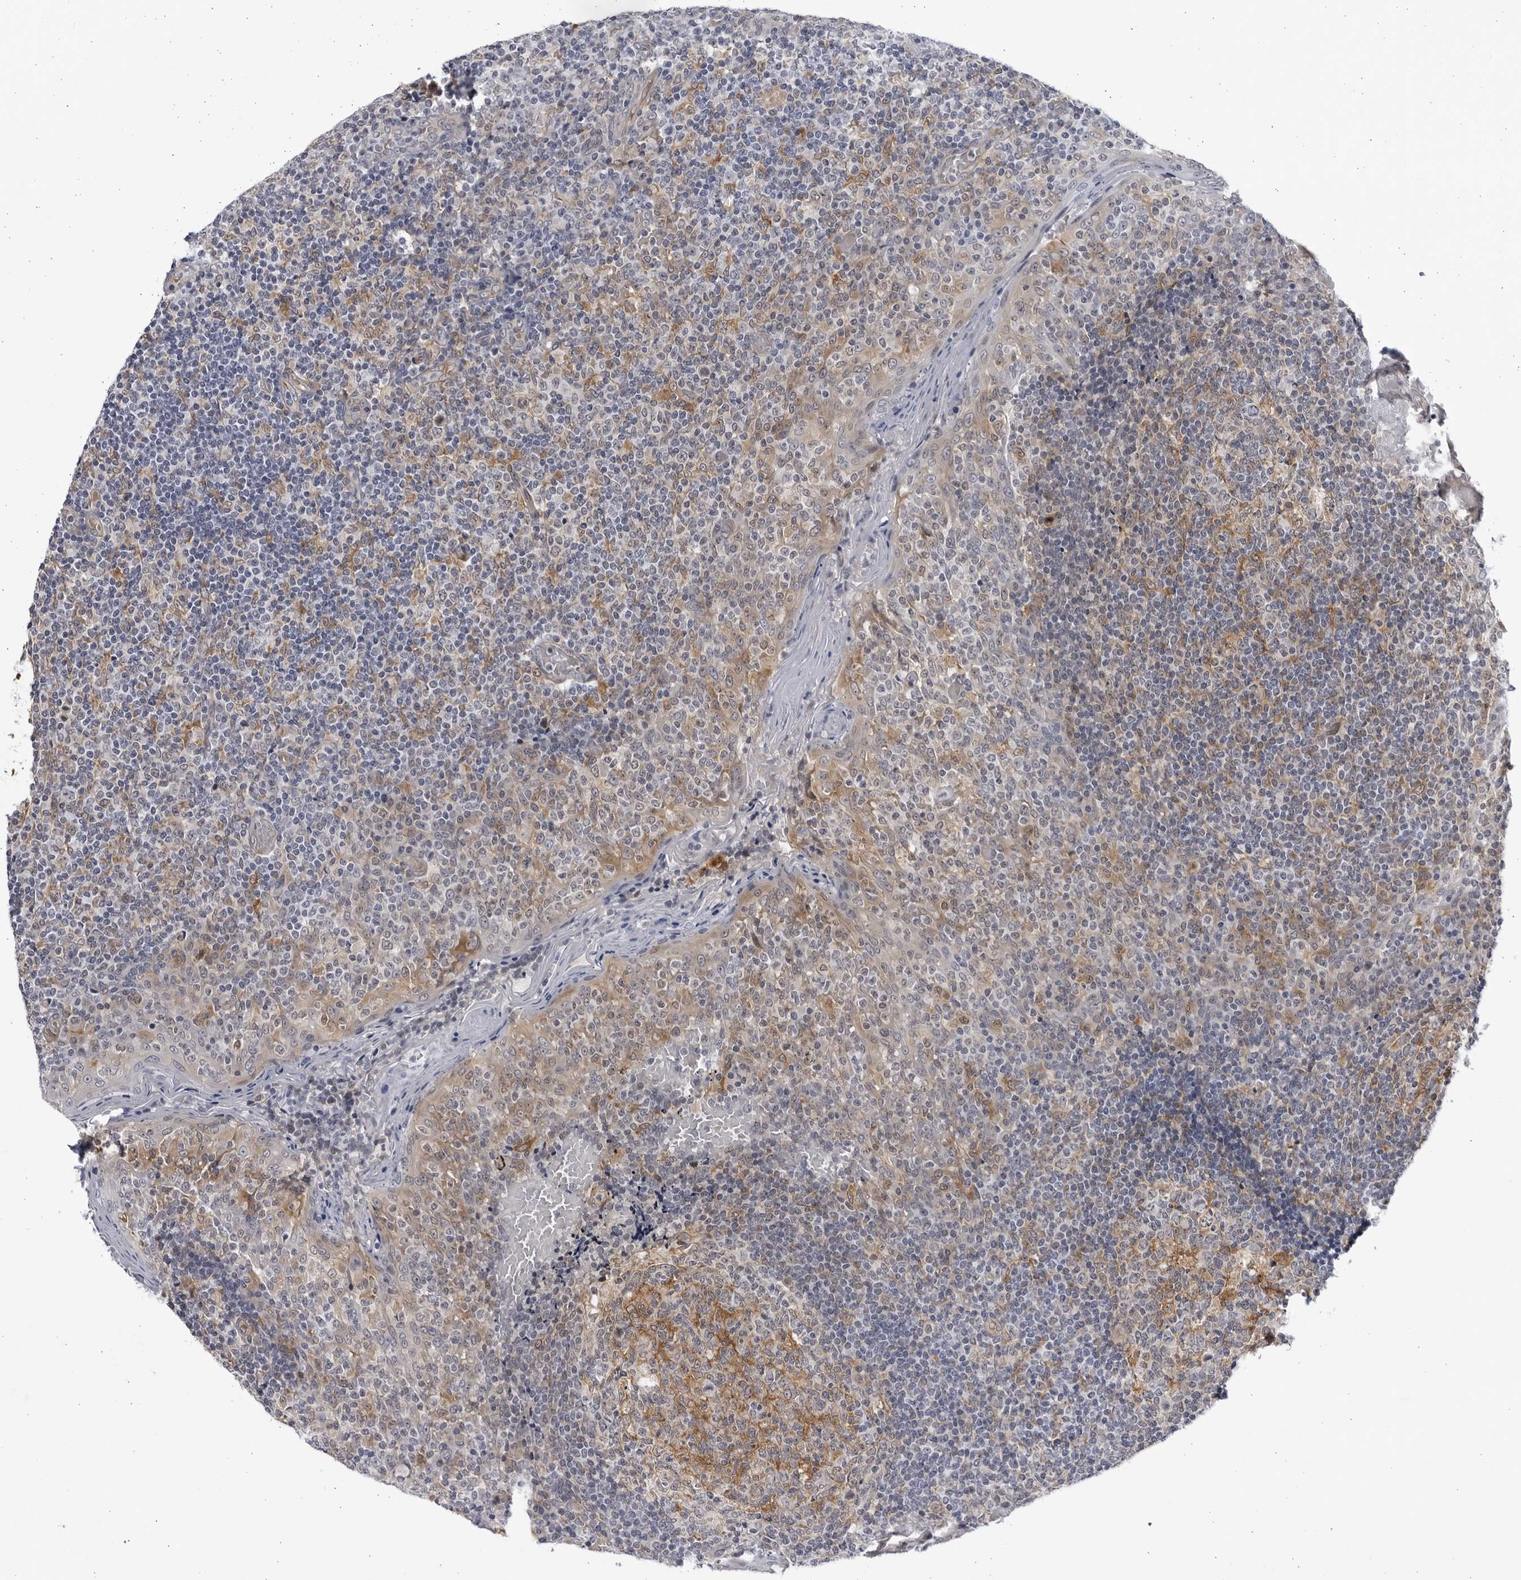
{"staining": {"intensity": "moderate", "quantity": "25%-75%", "location": "cytoplasmic/membranous"}, "tissue": "tonsil", "cell_type": "Germinal center cells", "image_type": "normal", "snomed": [{"axis": "morphology", "description": "Normal tissue, NOS"}, {"axis": "topography", "description": "Tonsil"}], "caption": "Immunohistochemistry (IHC) (DAB (3,3'-diaminobenzidine)) staining of normal human tonsil demonstrates moderate cytoplasmic/membranous protein staining in approximately 25%-75% of germinal center cells.", "gene": "BMP2K", "patient": {"sex": "female", "age": 19}}